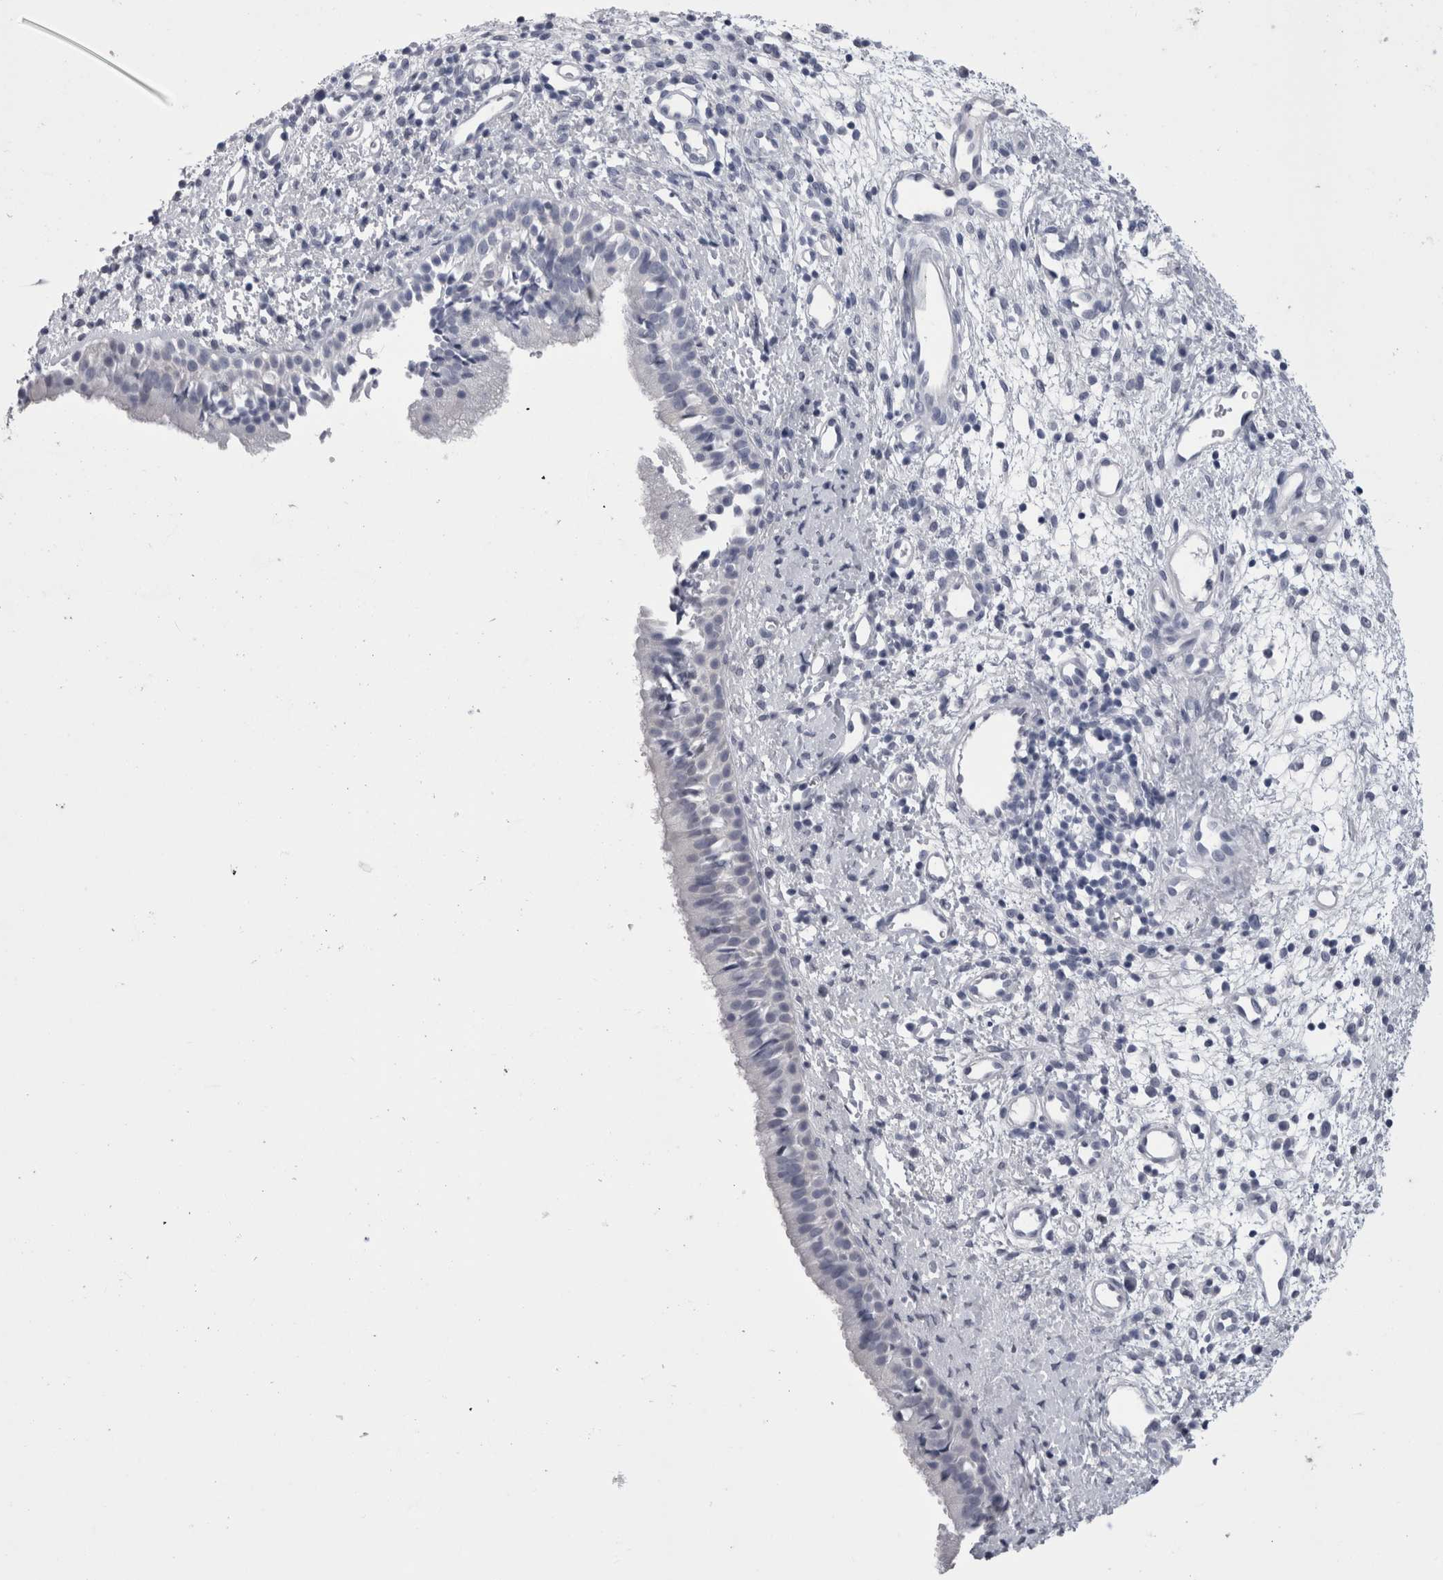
{"staining": {"intensity": "negative", "quantity": "none", "location": "none"}, "tissue": "nasopharynx", "cell_type": "Respiratory epithelial cells", "image_type": "normal", "snomed": [{"axis": "morphology", "description": "Normal tissue, NOS"}, {"axis": "topography", "description": "Nasopharynx"}], "caption": "A histopathology image of human nasopharynx is negative for staining in respiratory epithelial cells. (DAB (3,3'-diaminobenzidine) immunohistochemistry (IHC), high magnification).", "gene": "AFMID", "patient": {"sex": "male", "age": 22}}